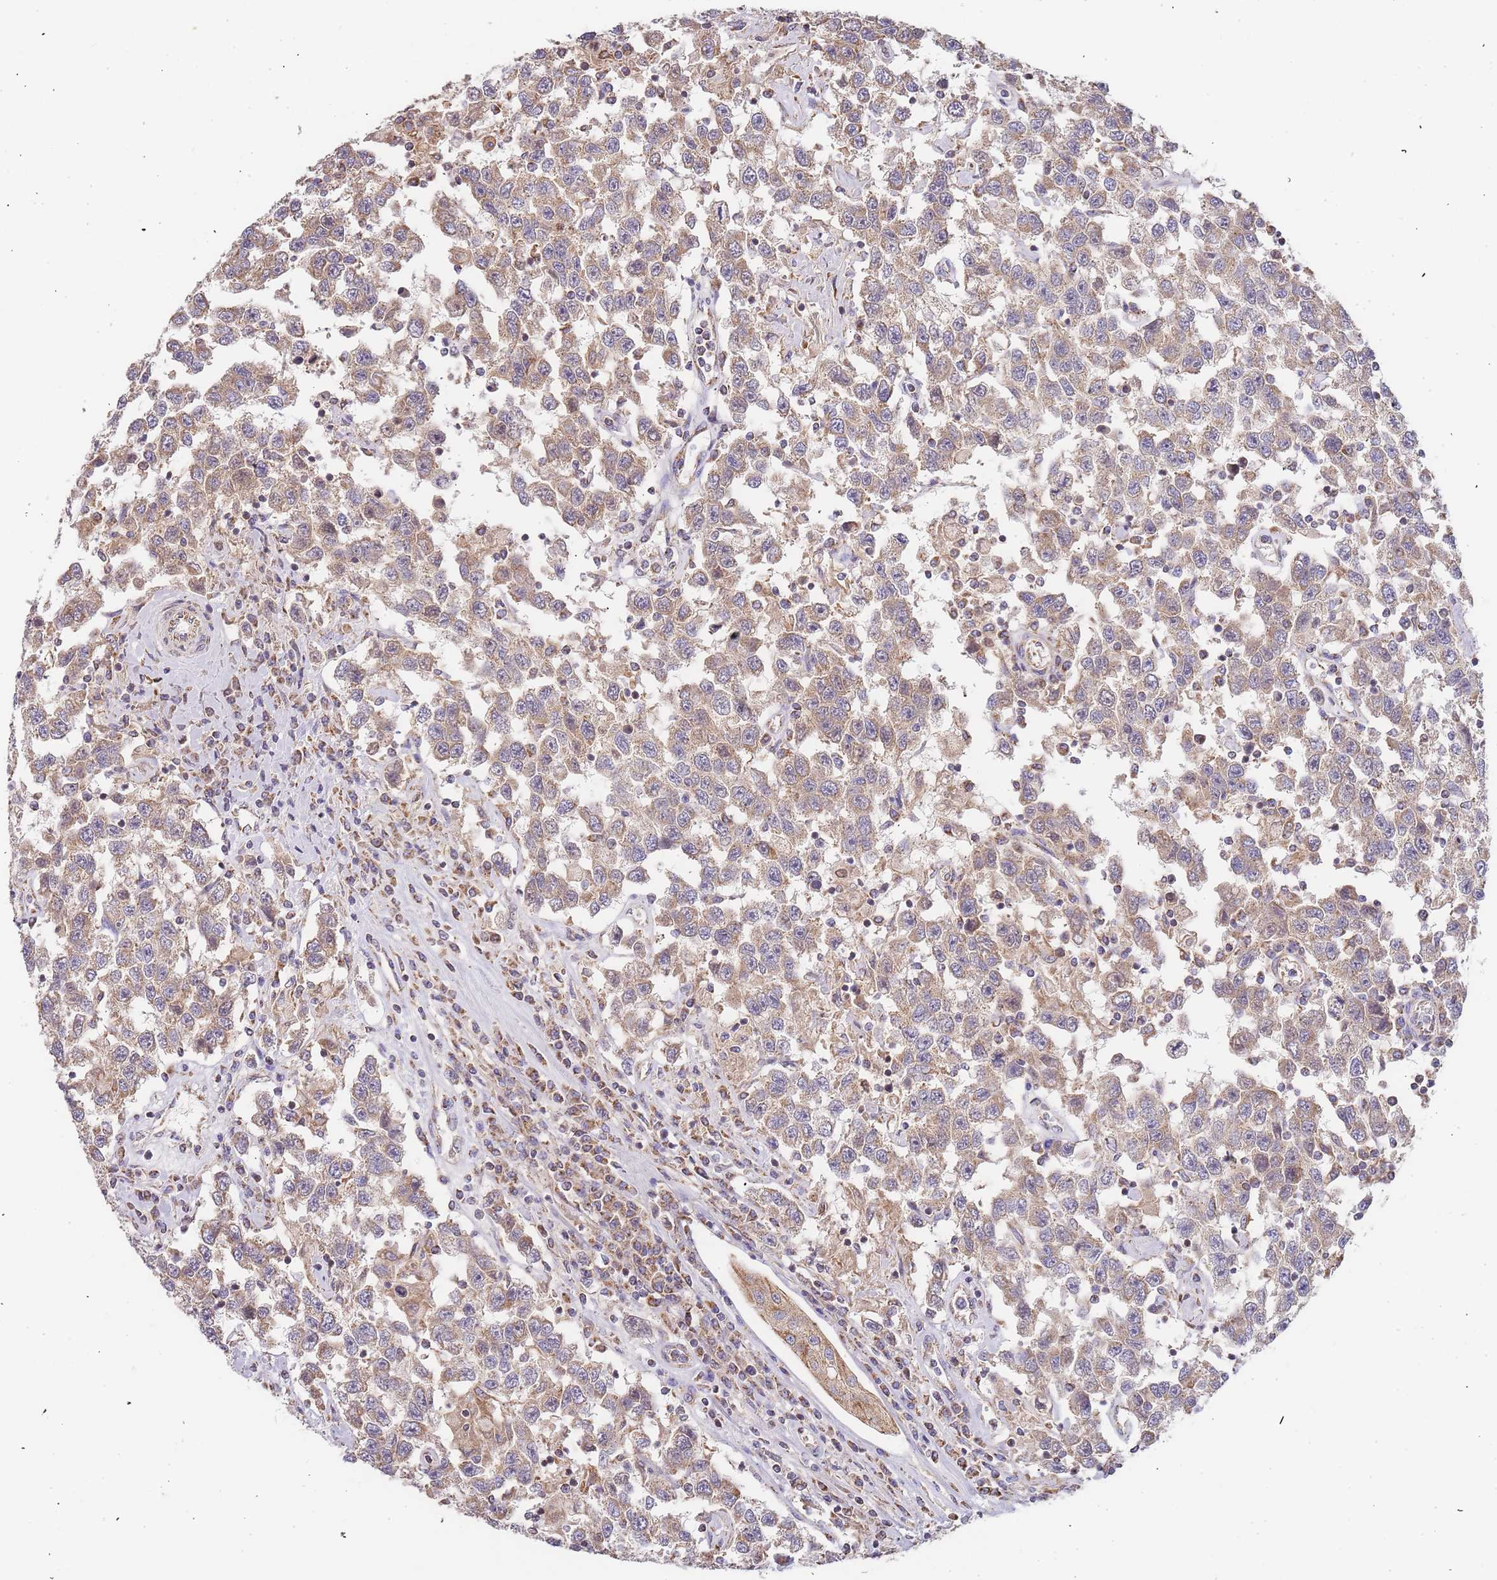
{"staining": {"intensity": "moderate", "quantity": ">75%", "location": "cytoplasmic/membranous"}, "tissue": "testis cancer", "cell_type": "Tumor cells", "image_type": "cancer", "snomed": [{"axis": "morphology", "description": "Seminoma, NOS"}, {"axis": "topography", "description": "Testis"}], "caption": "About >75% of tumor cells in human testis cancer show moderate cytoplasmic/membranous protein expression as visualized by brown immunohistochemical staining.", "gene": "ADCY9", "patient": {"sex": "male", "age": 41}}